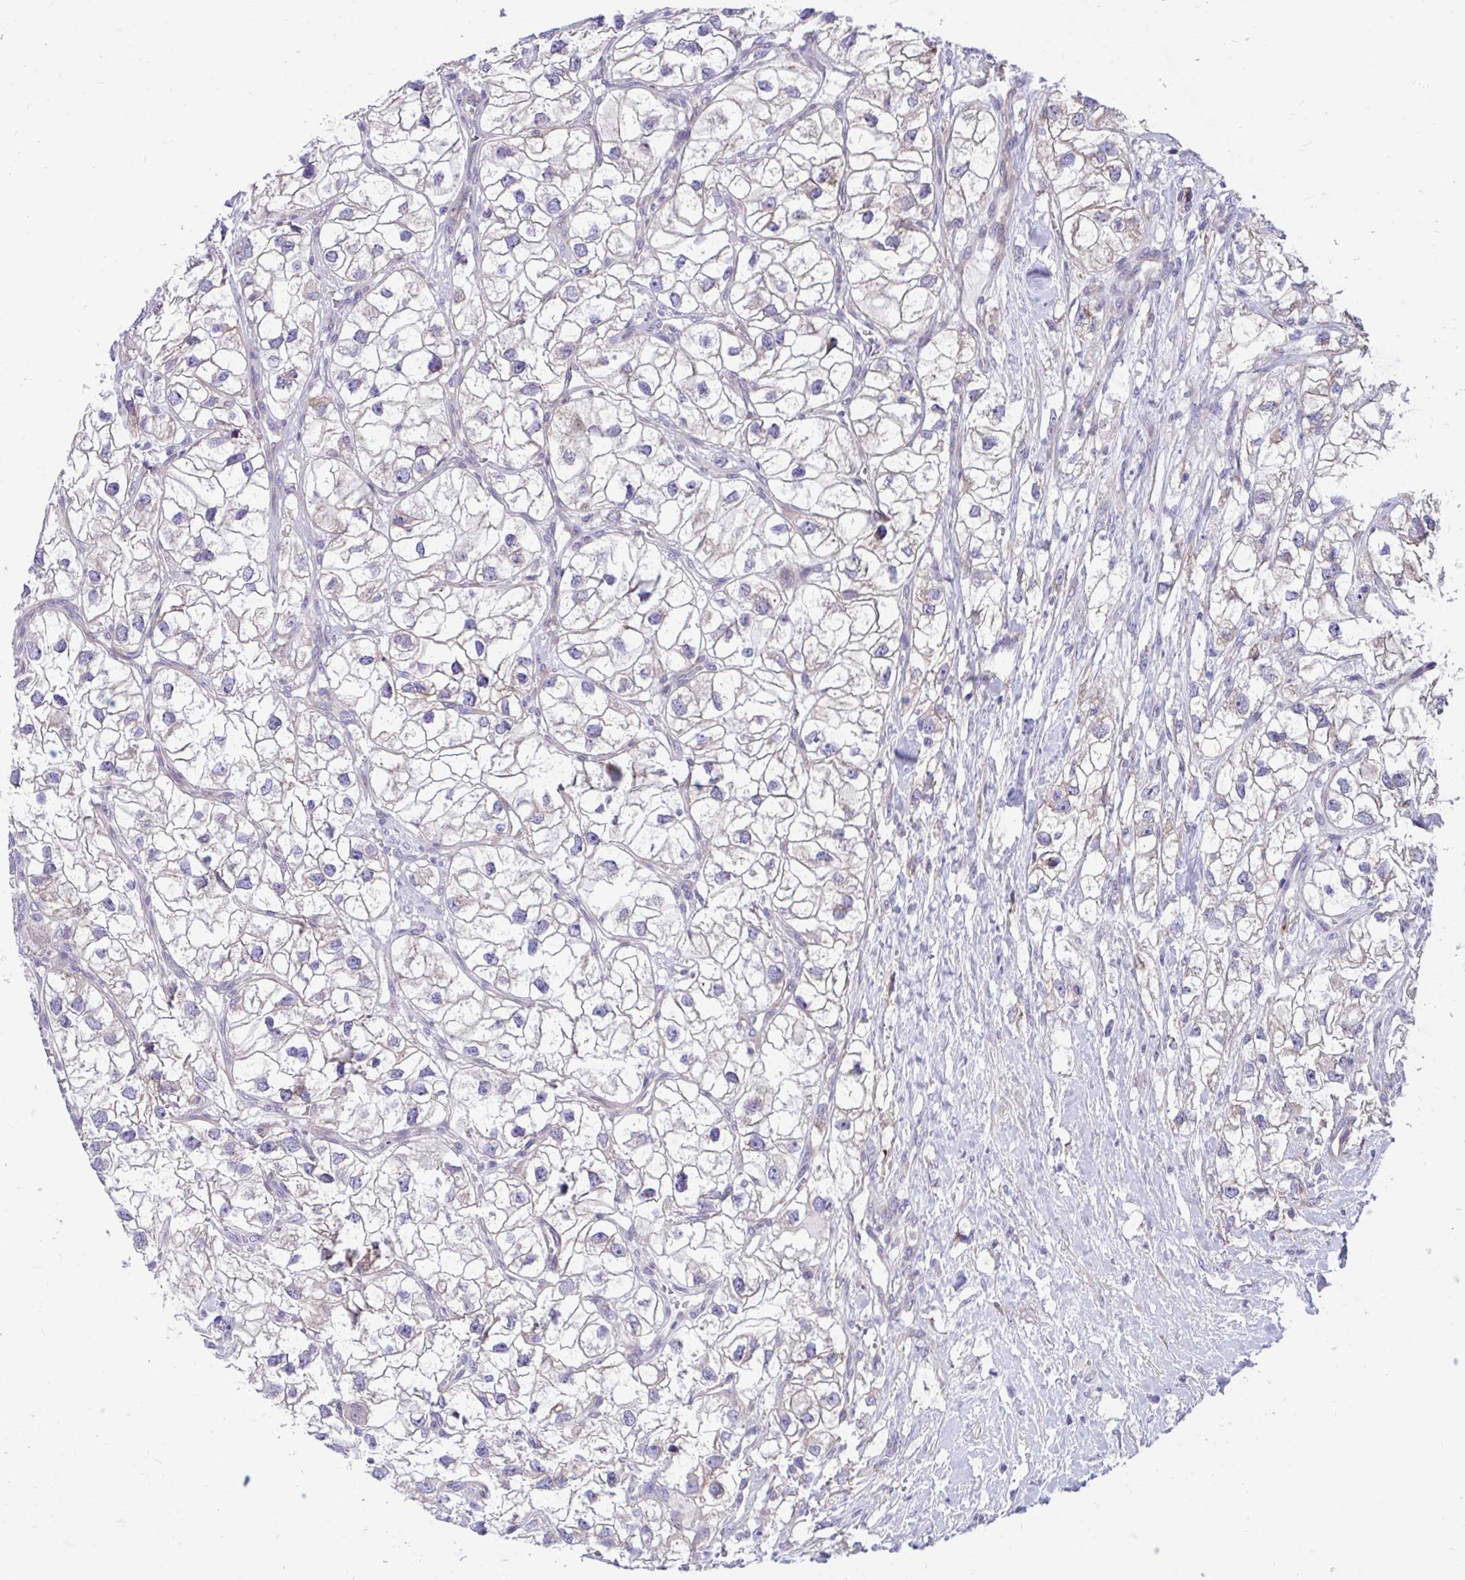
{"staining": {"intensity": "weak", "quantity": "<25%", "location": "cytoplasmic/membranous"}, "tissue": "renal cancer", "cell_type": "Tumor cells", "image_type": "cancer", "snomed": [{"axis": "morphology", "description": "Adenocarcinoma, NOS"}, {"axis": "topography", "description": "Kidney"}], "caption": "This is a micrograph of IHC staining of adenocarcinoma (renal), which shows no expression in tumor cells.", "gene": "WBP1", "patient": {"sex": "male", "age": 59}}